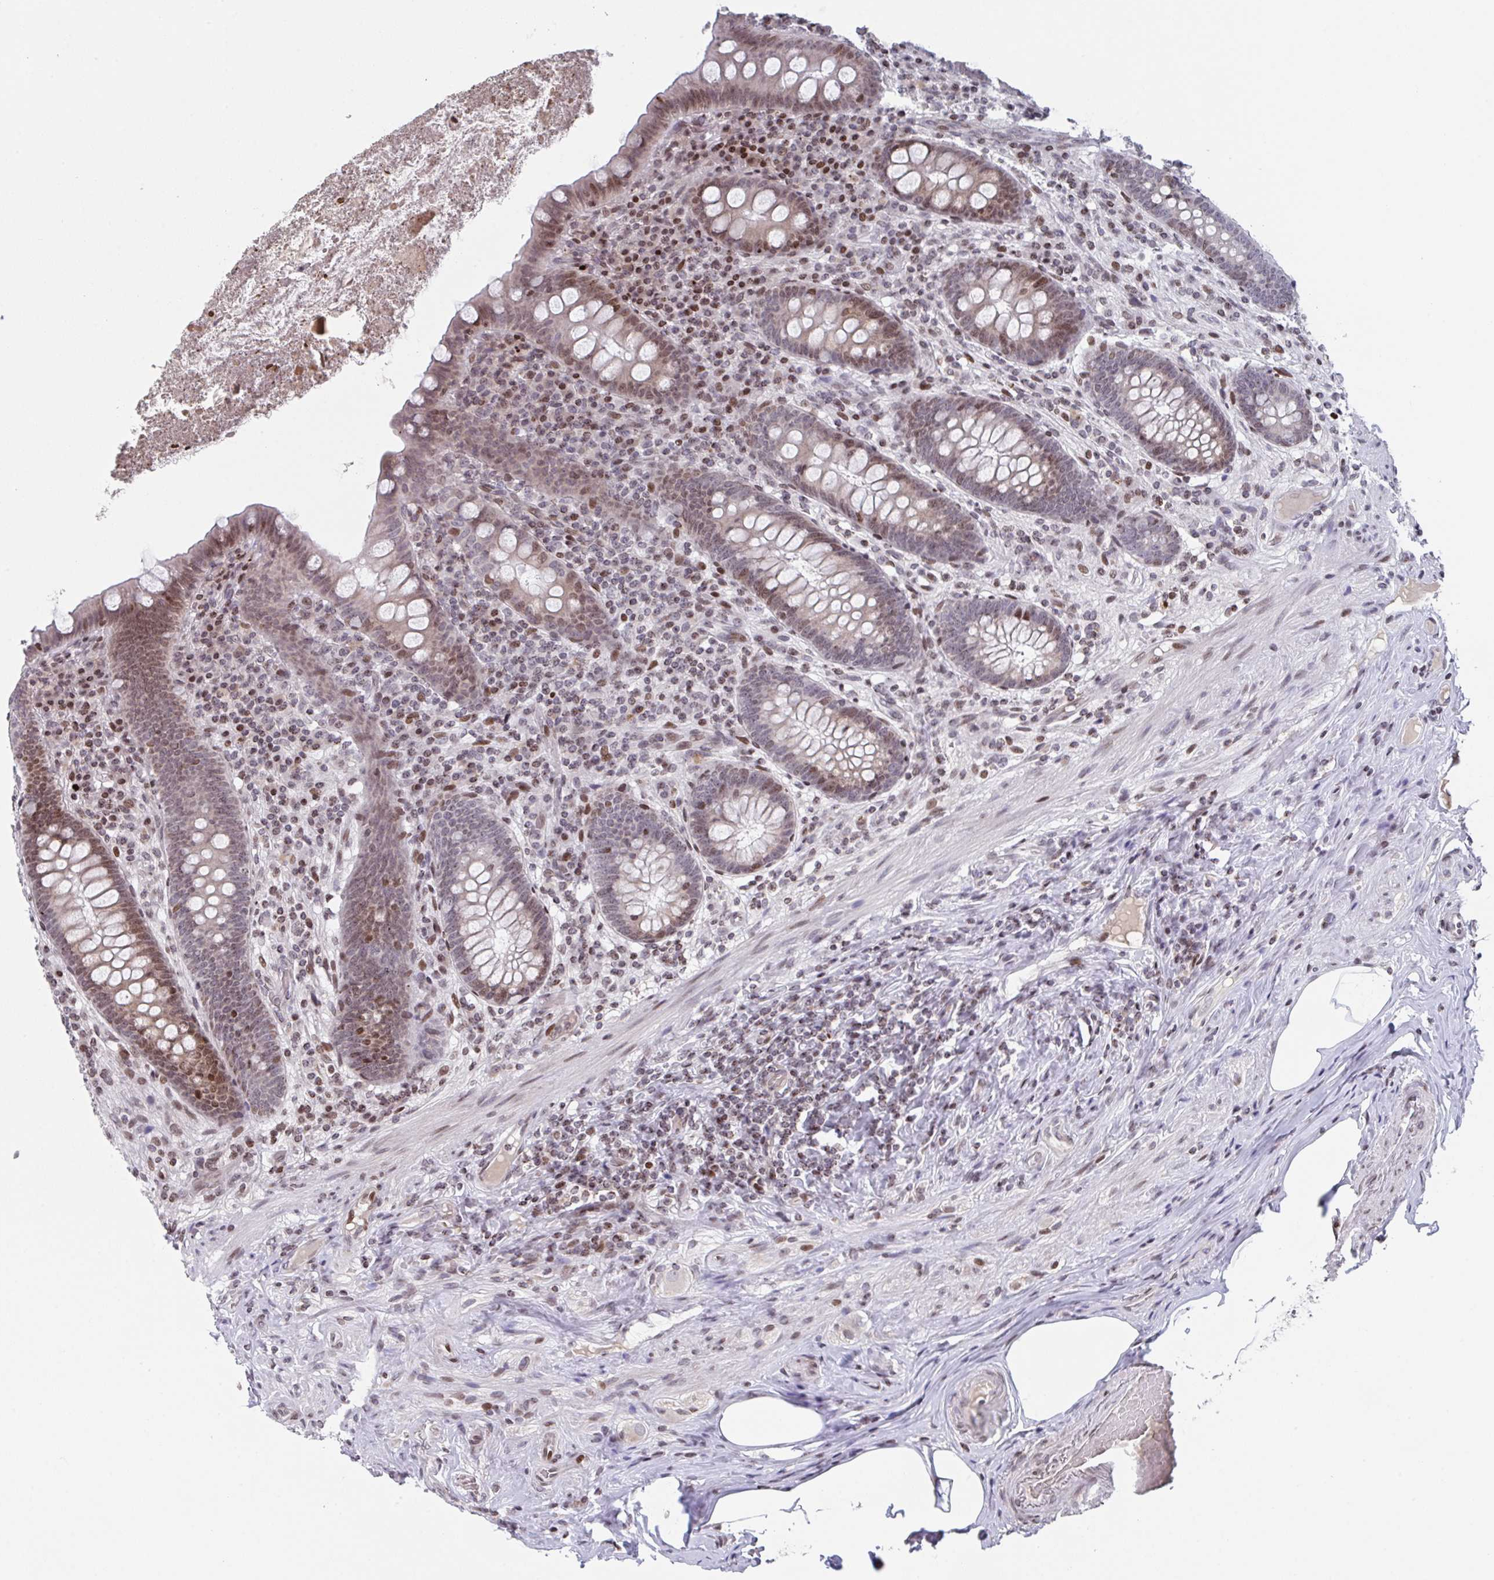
{"staining": {"intensity": "moderate", "quantity": "25%-75%", "location": "nuclear"}, "tissue": "appendix", "cell_type": "Glandular cells", "image_type": "normal", "snomed": [{"axis": "morphology", "description": "Normal tissue, NOS"}, {"axis": "topography", "description": "Appendix"}], "caption": "Immunohistochemical staining of benign human appendix demonstrates moderate nuclear protein expression in approximately 25%-75% of glandular cells. (Brightfield microscopy of DAB IHC at high magnification).", "gene": "PCDHB8", "patient": {"sex": "male", "age": 71}}